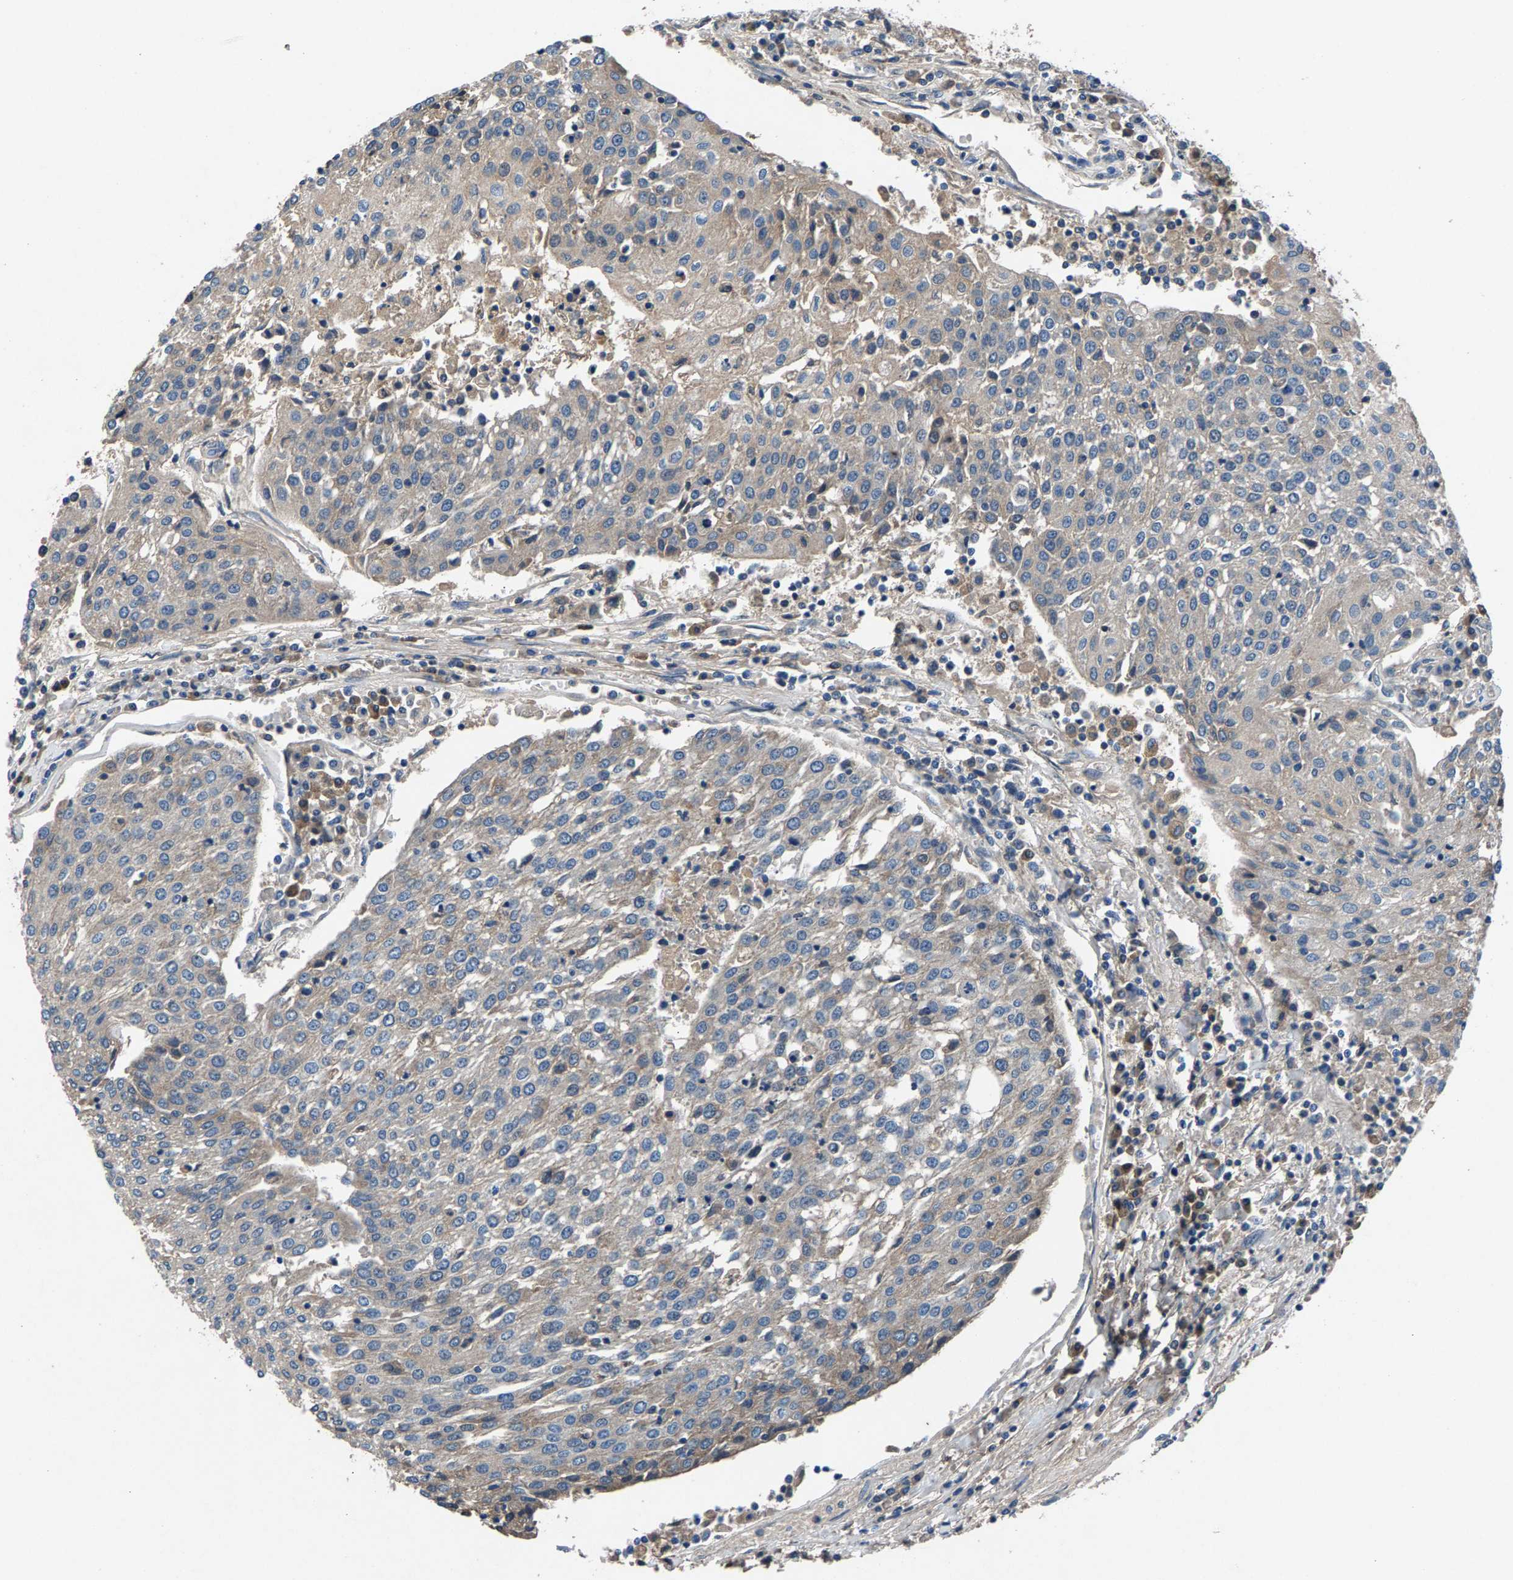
{"staining": {"intensity": "weak", "quantity": "<25%", "location": "cytoplasmic/membranous"}, "tissue": "urothelial cancer", "cell_type": "Tumor cells", "image_type": "cancer", "snomed": [{"axis": "morphology", "description": "Urothelial carcinoma, High grade"}, {"axis": "topography", "description": "Urinary bladder"}], "caption": "There is no significant positivity in tumor cells of urothelial cancer. (Immunohistochemistry (ihc), brightfield microscopy, high magnification).", "gene": "PRXL2C", "patient": {"sex": "female", "age": 85}}